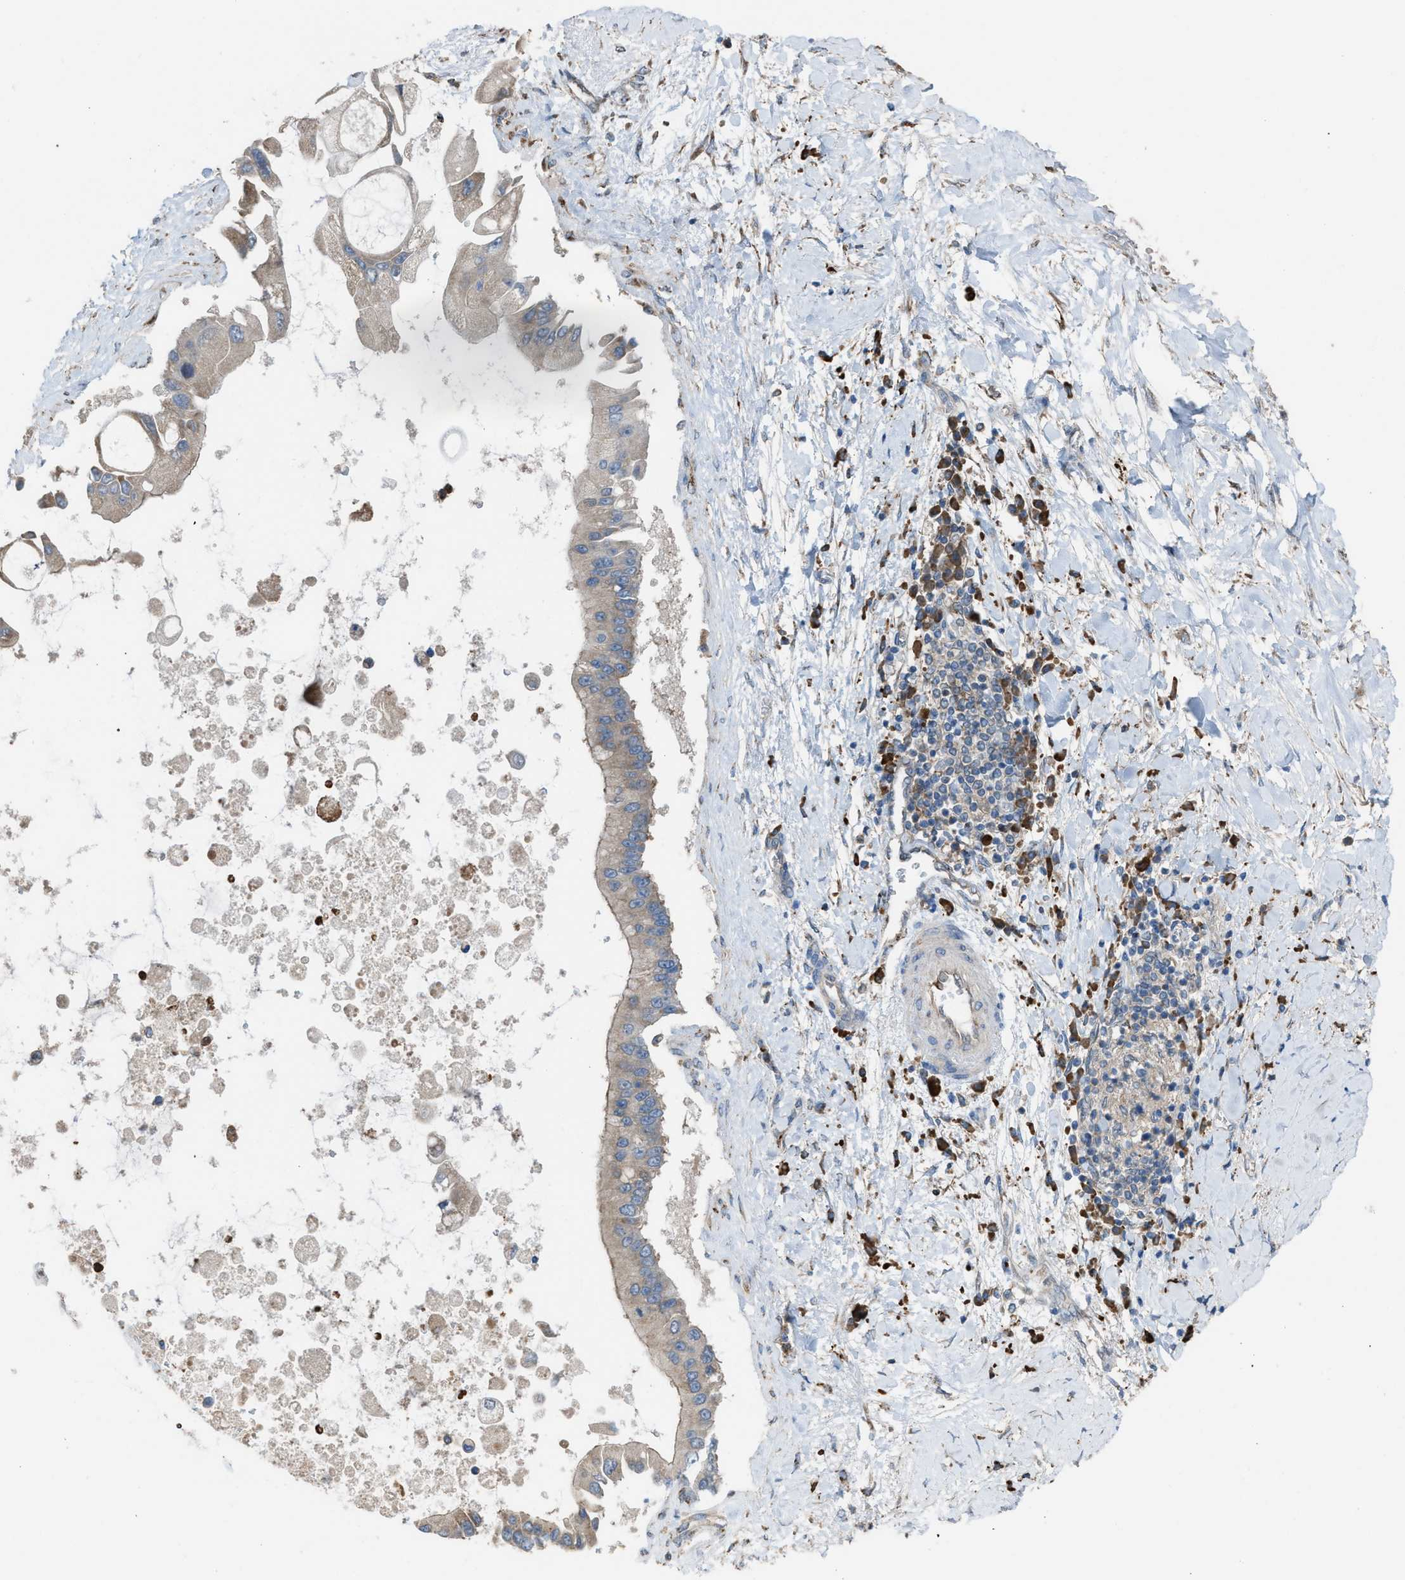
{"staining": {"intensity": "weak", "quantity": "<25%", "location": "cytoplasmic/membranous"}, "tissue": "liver cancer", "cell_type": "Tumor cells", "image_type": "cancer", "snomed": [{"axis": "morphology", "description": "Cholangiocarcinoma"}, {"axis": "topography", "description": "Liver"}], "caption": "Liver cholangiocarcinoma was stained to show a protein in brown. There is no significant positivity in tumor cells. (Stains: DAB IHC with hematoxylin counter stain, Microscopy: brightfield microscopy at high magnification).", "gene": "PLAA", "patient": {"sex": "male", "age": 50}}